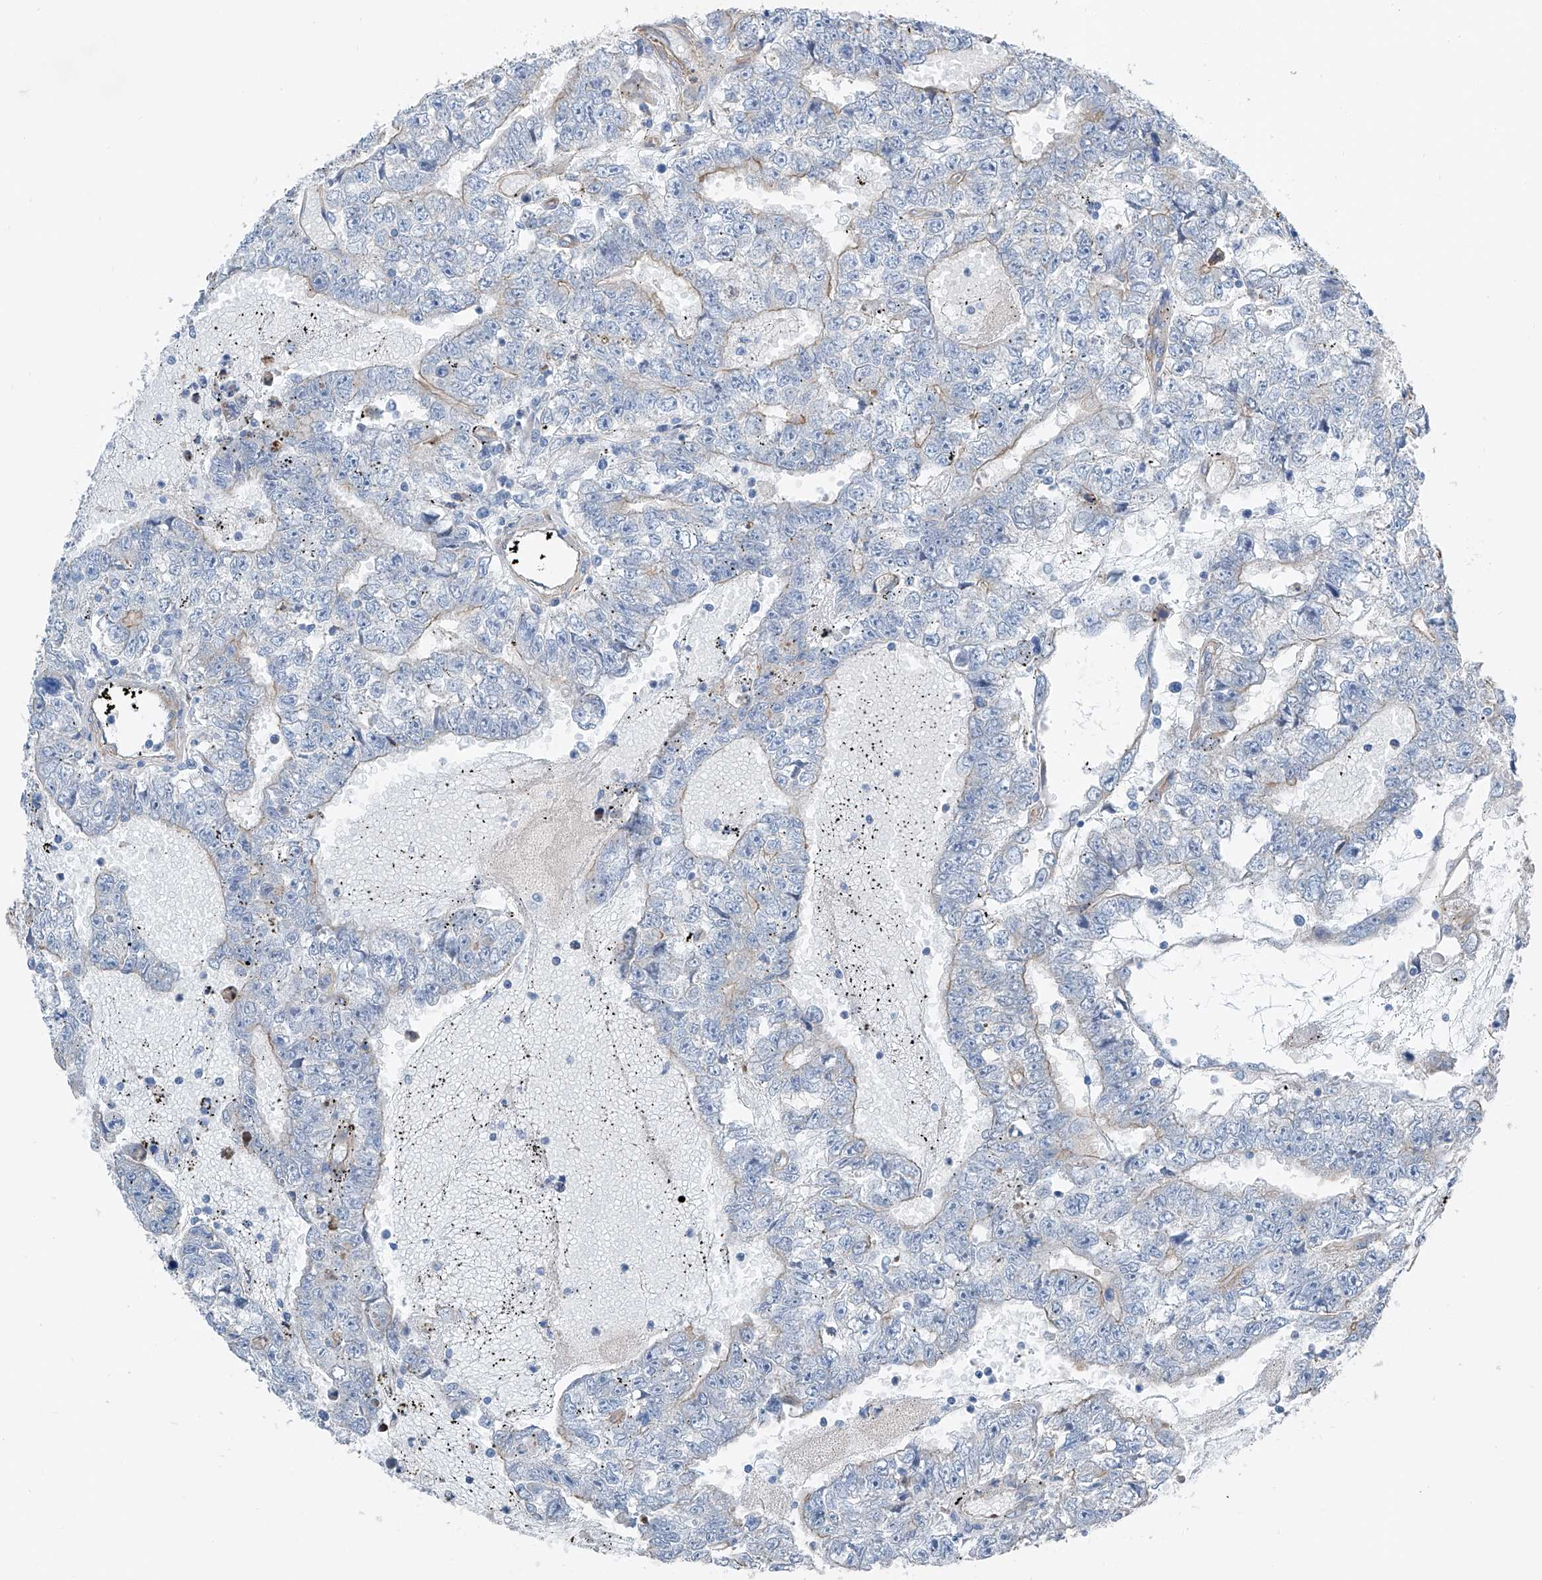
{"staining": {"intensity": "weak", "quantity": "<25%", "location": "cytoplasmic/membranous"}, "tissue": "testis cancer", "cell_type": "Tumor cells", "image_type": "cancer", "snomed": [{"axis": "morphology", "description": "Carcinoma, Embryonal, NOS"}, {"axis": "topography", "description": "Testis"}], "caption": "Tumor cells are negative for protein expression in human embryonal carcinoma (testis).", "gene": "THEMIS2", "patient": {"sex": "male", "age": 25}}